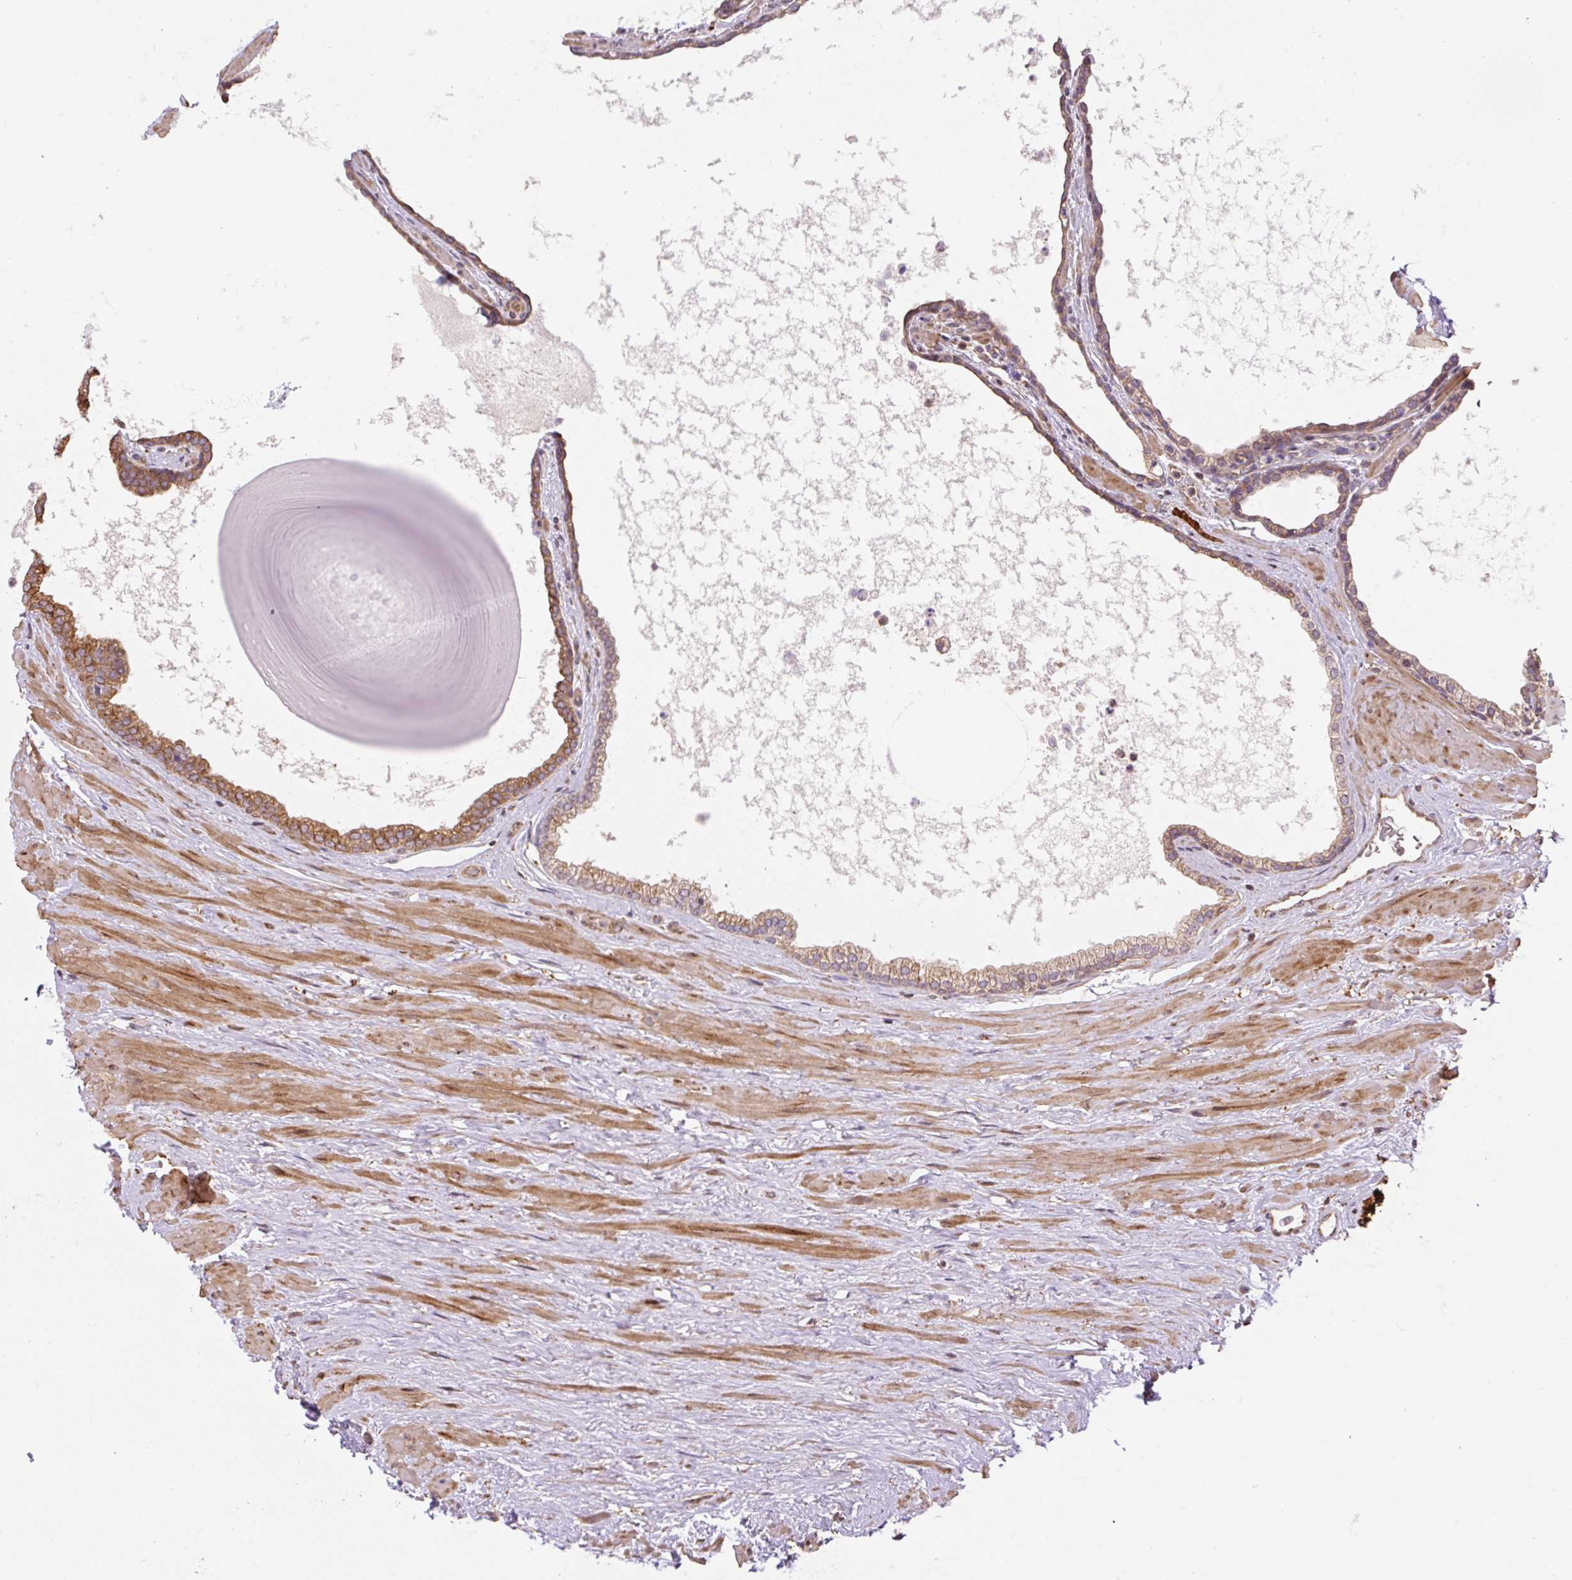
{"staining": {"intensity": "moderate", "quantity": "25%-75%", "location": "cytoplasmic/membranous"}, "tissue": "prostate", "cell_type": "Glandular cells", "image_type": "normal", "snomed": [{"axis": "morphology", "description": "Normal tissue, NOS"}, {"axis": "topography", "description": "Prostate"}], "caption": "Prostate stained with a brown dye displays moderate cytoplasmic/membranous positive expression in approximately 25%-75% of glandular cells.", "gene": "COX8A", "patient": {"sex": "male", "age": 48}}